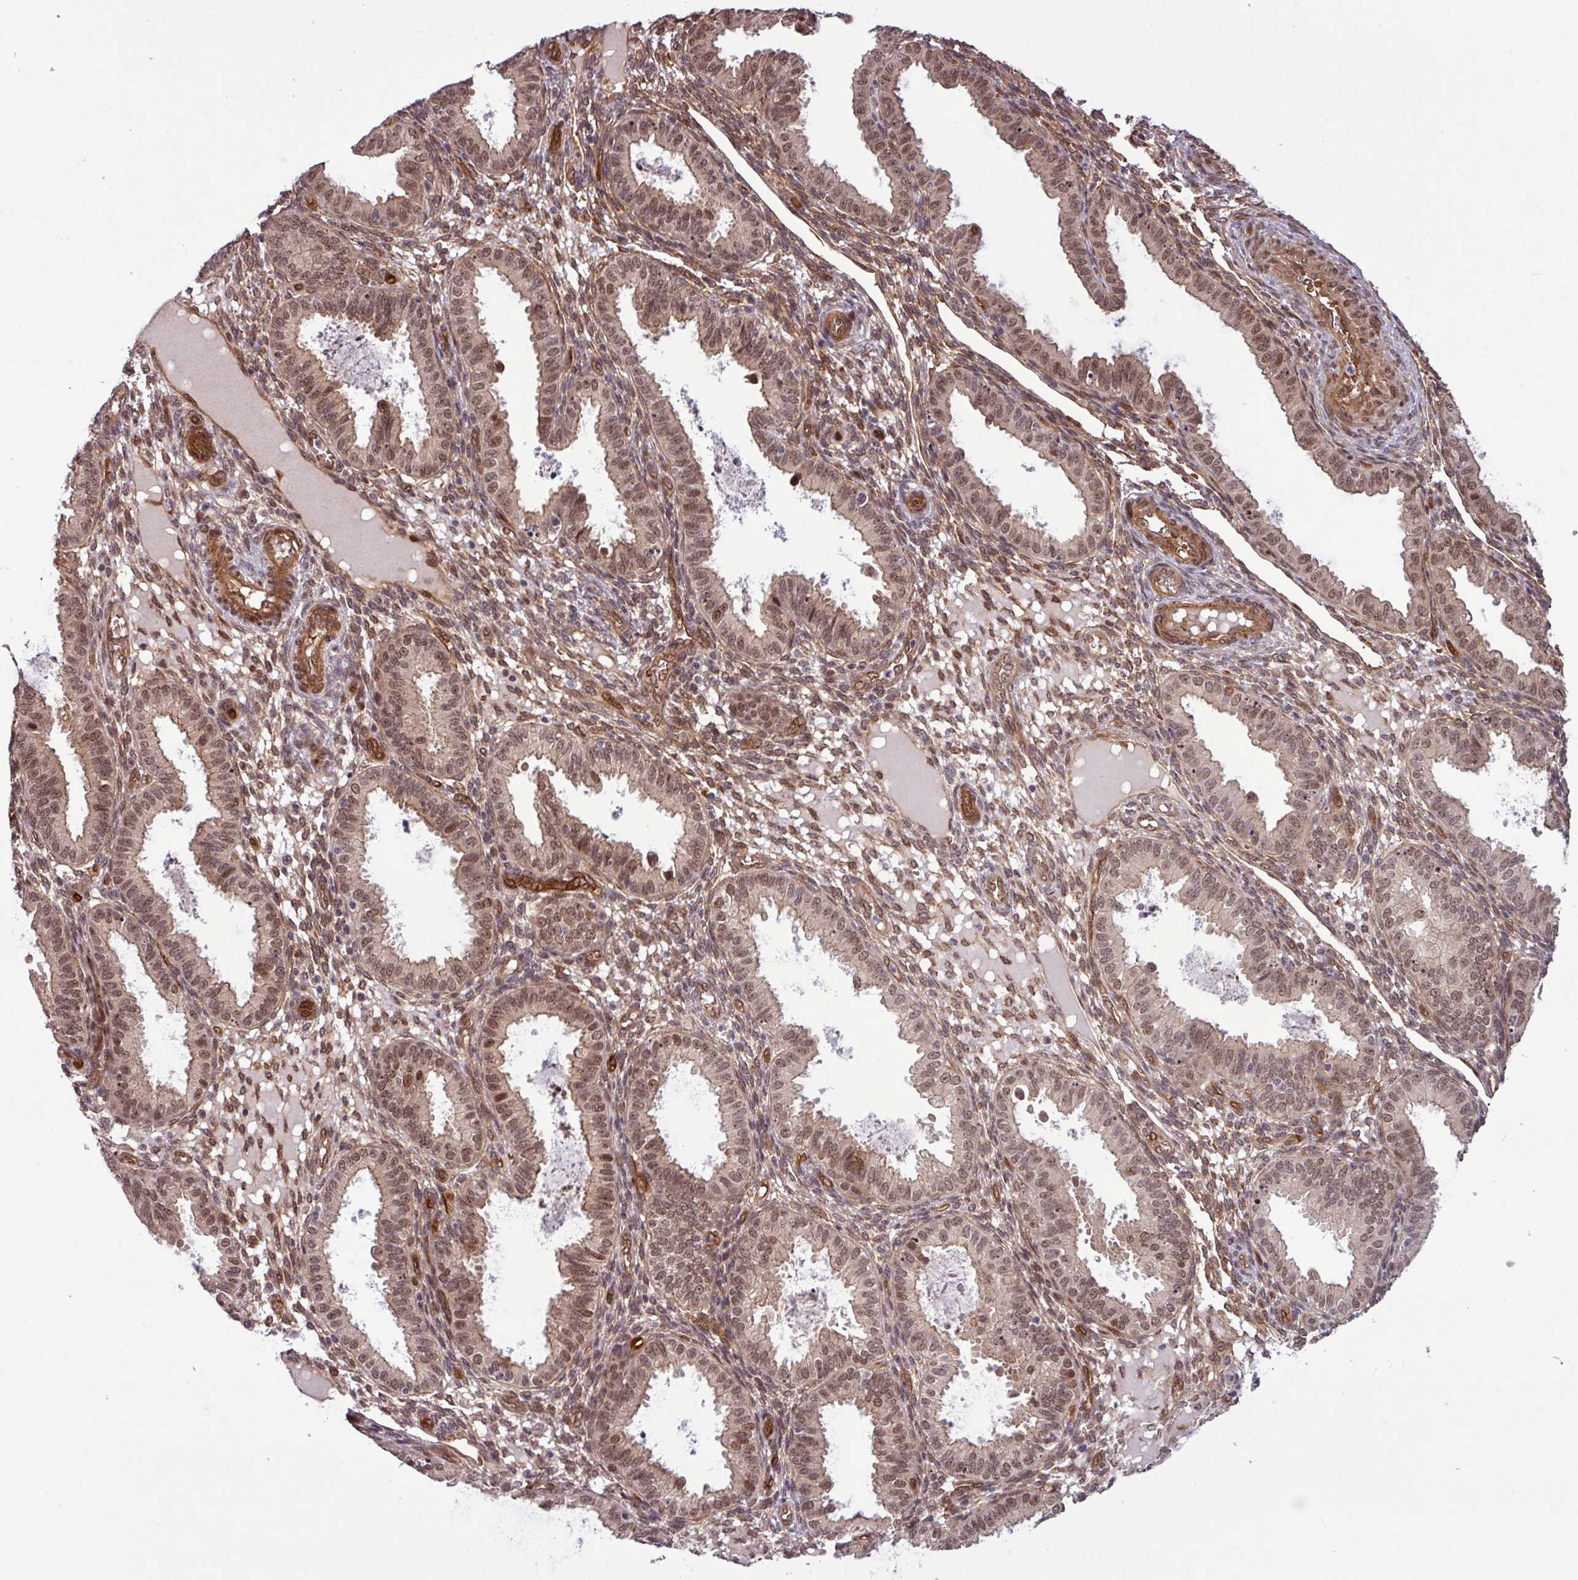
{"staining": {"intensity": "moderate", "quantity": "25%-75%", "location": "cytoplasmic/membranous"}, "tissue": "endometrium", "cell_type": "Cells in endometrial stroma", "image_type": "normal", "snomed": [{"axis": "morphology", "description": "Normal tissue, NOS"}, {"axis": "topography", "description": "Endometrium"}], "caption": "IHC histopathology image of unremarkable endometrium: human endometrium stained using IHC displays medium levels of moderate protein expression localized specifically in the cytoplasmic/membranous of cells in endometrial stroma, appearing as a cytoplasmic/membranous brown color.", "gene": "C7orf50", "patient": {"sex": "female", "age": 33}}